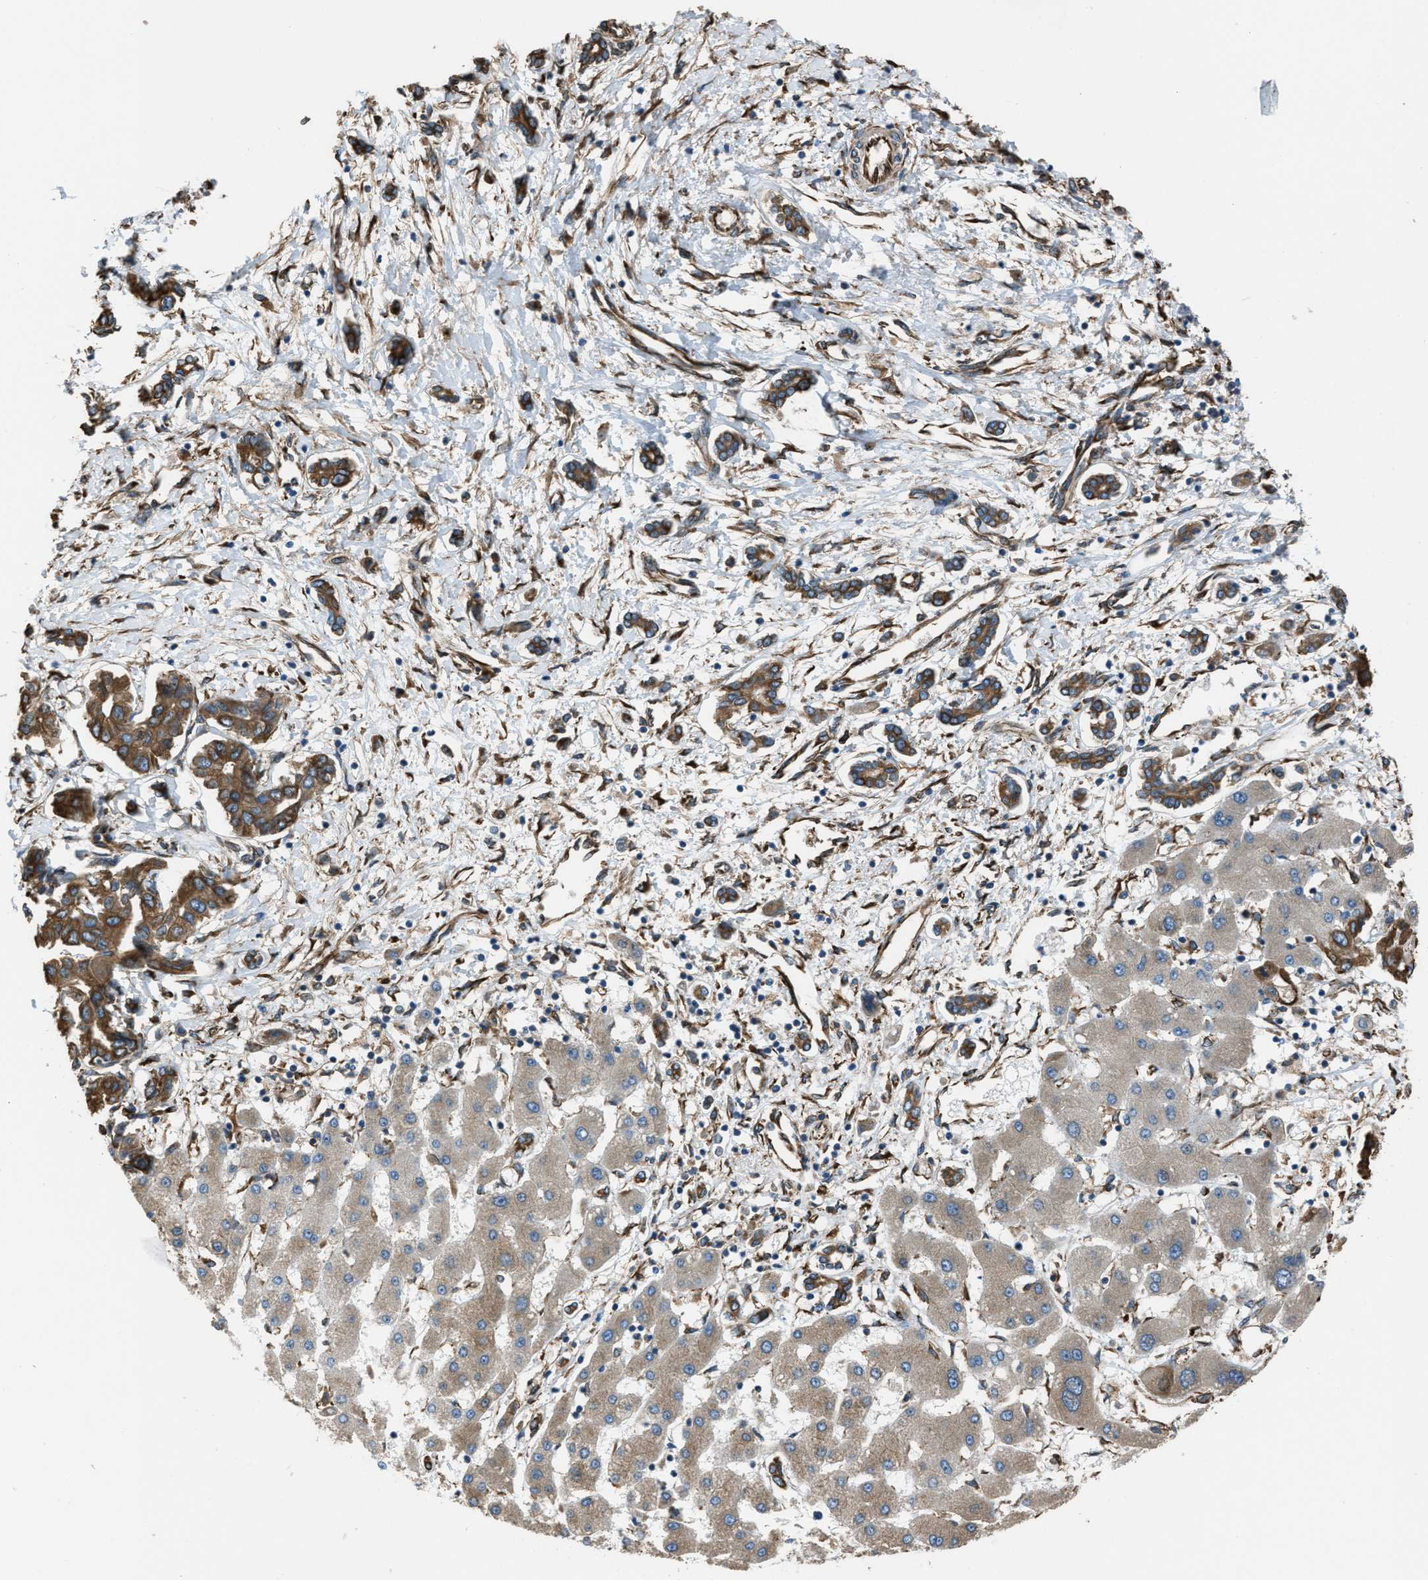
{"staining": {"intensity": "moderate", "quantity": ">75%", "location": "cytoplasmic/membranous"}, "tissue": "liver cancer", "cell_type": "Tumor cells", "image_type": "cancer", "snomed": [{"axis": "morphology", "description": "Cholangiocarcinoma"}, {"axis": "topography", "description": "Liver"}], "caption": "Immunohistochemistry (IHC) of human liver cancer (cholangiocarcinoma) reveals medium levels of moderate cytoplasmic/membranous expression in about >75% of tumor cells.", "gene": "TRPC1", "patient": {"sex": "male", "age": 59}}